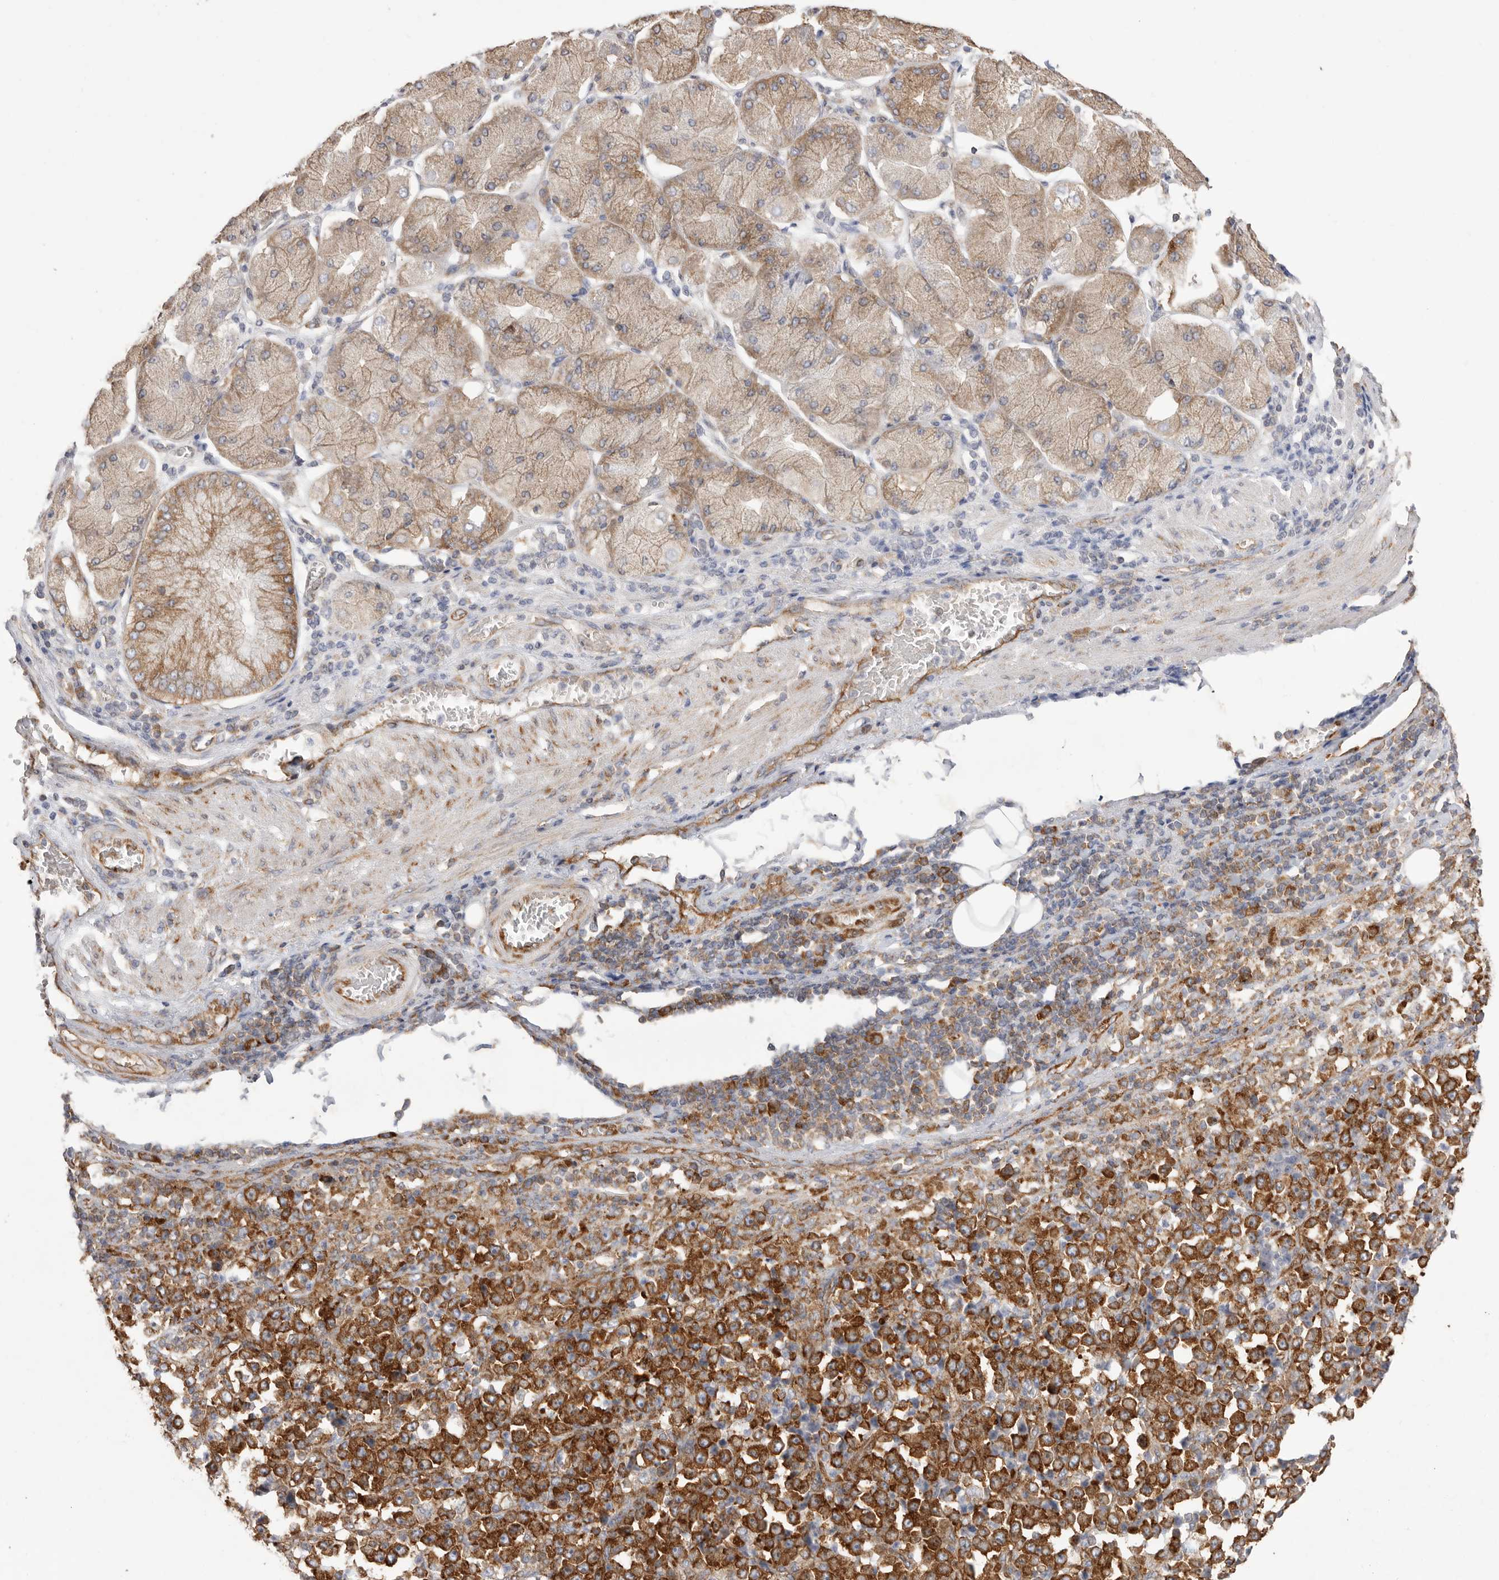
{"staining": {"intensity": "strong", "quantity": ">75%", "location": "cytoplasmic/membranous"}, "tissue": "stomach cancer", "cell_type": "Tumor cells", "image_type": "cancer", "snomed": [{"axis": "morphology", "description": "Normal tissue, NOS"}, {"axis": "morphology", "description": "Adenocarcinoma, NOS"}, {"axis": "topography", "description": "Stomach, upper"}, {"axis": "topography", "description": "Stomach"}], "caption": "This photomicrograph shows IHC staining of human stomach cancer (adenocarcinoma), with high strong cytoplasmic/membranous positivity in about >75% of tumor cells.", "gene": "SERBP1", "patient": {"sex": "male", "age": 59}}